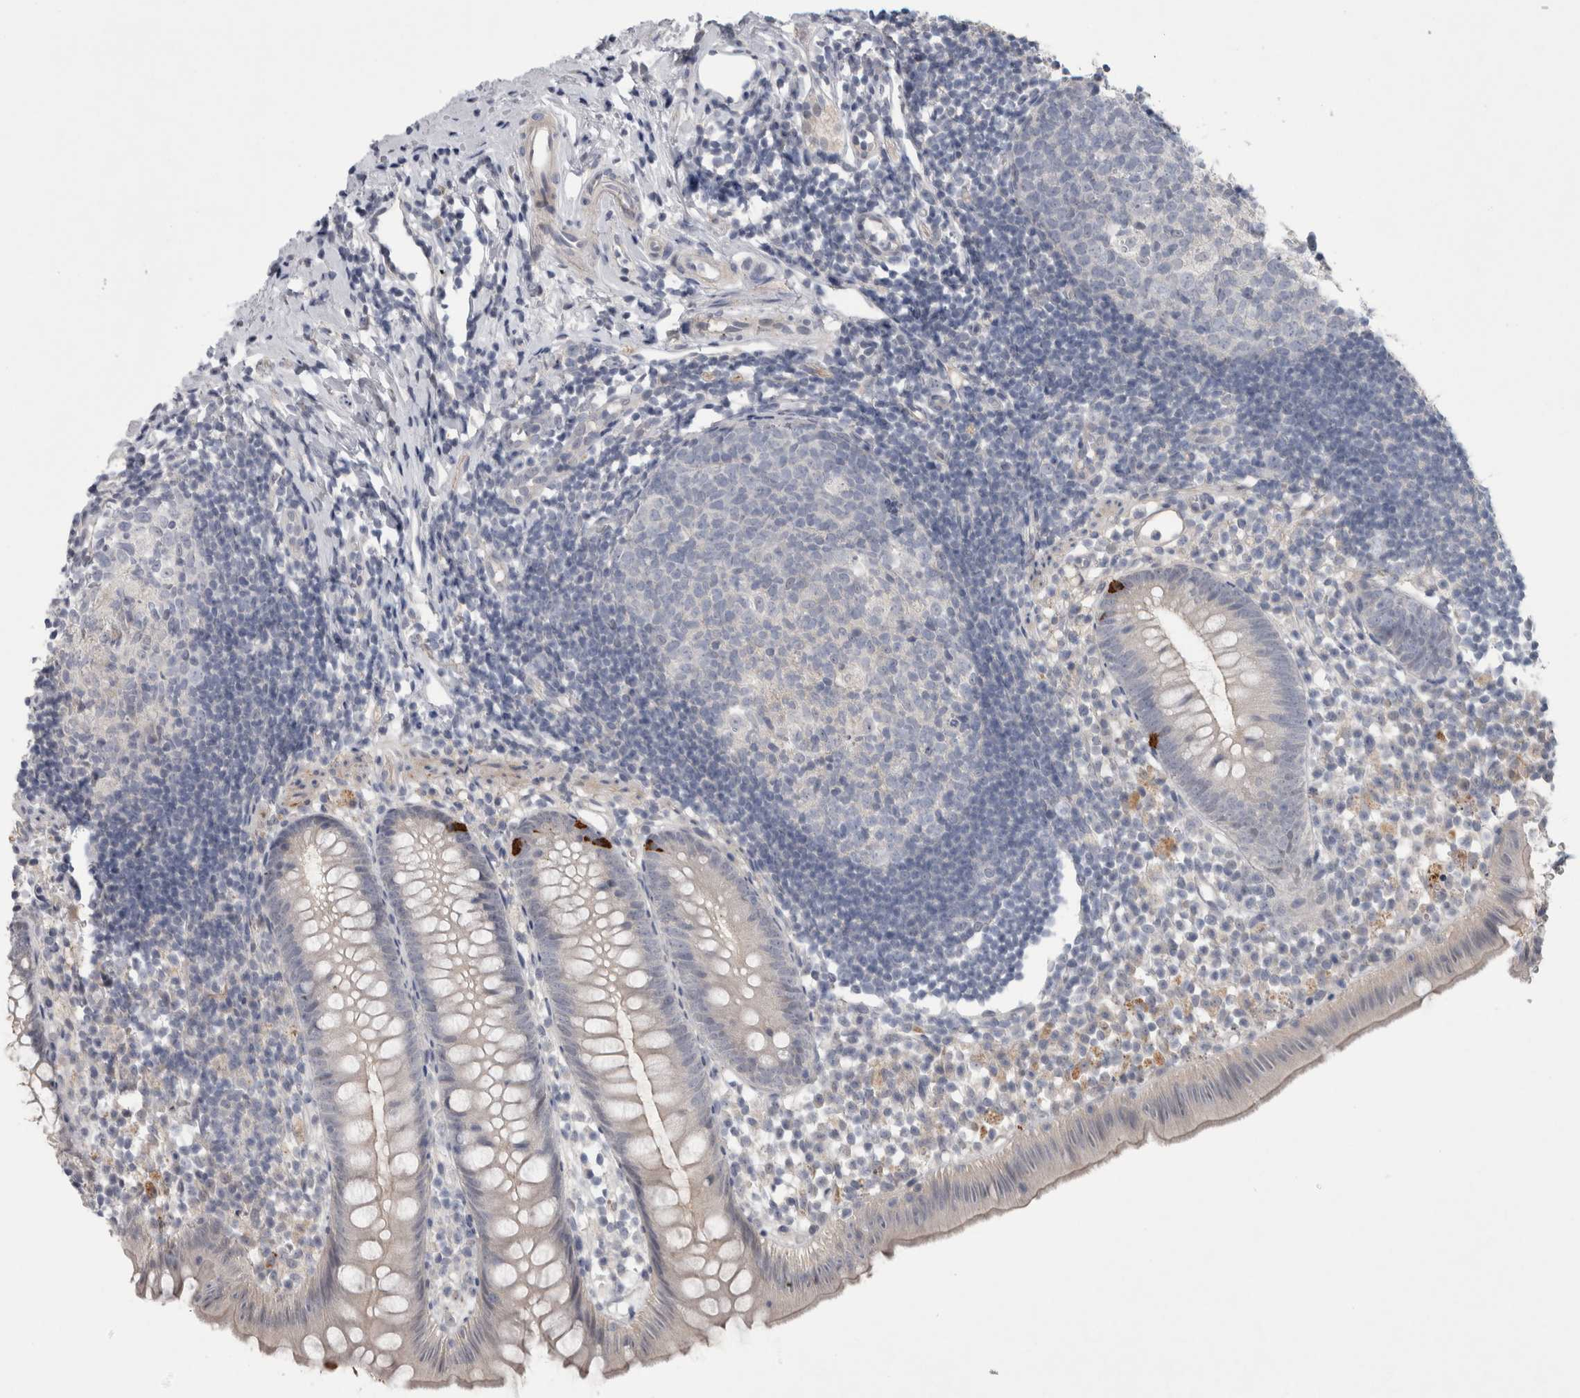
{"staining": {"intensity": "strong", "quantity": "<25%", "location": "cytoplasmic/membranous"}, "tissue": "appendix", "cell_type": "Glandular cells", "image_type": "normal", "snomed": [{"axis": "morphology", "description": "Normal tissue, NOS"}, {"axis": "topography", "description": "Appendix"}], "caption": "The image exhibits a brown stain indicating the presence of a protein in the cytoplasmic/membranous of glandular cells in appendix.", "gene": "ADAM2", "patient": {"sex": "female", "age": 20}}